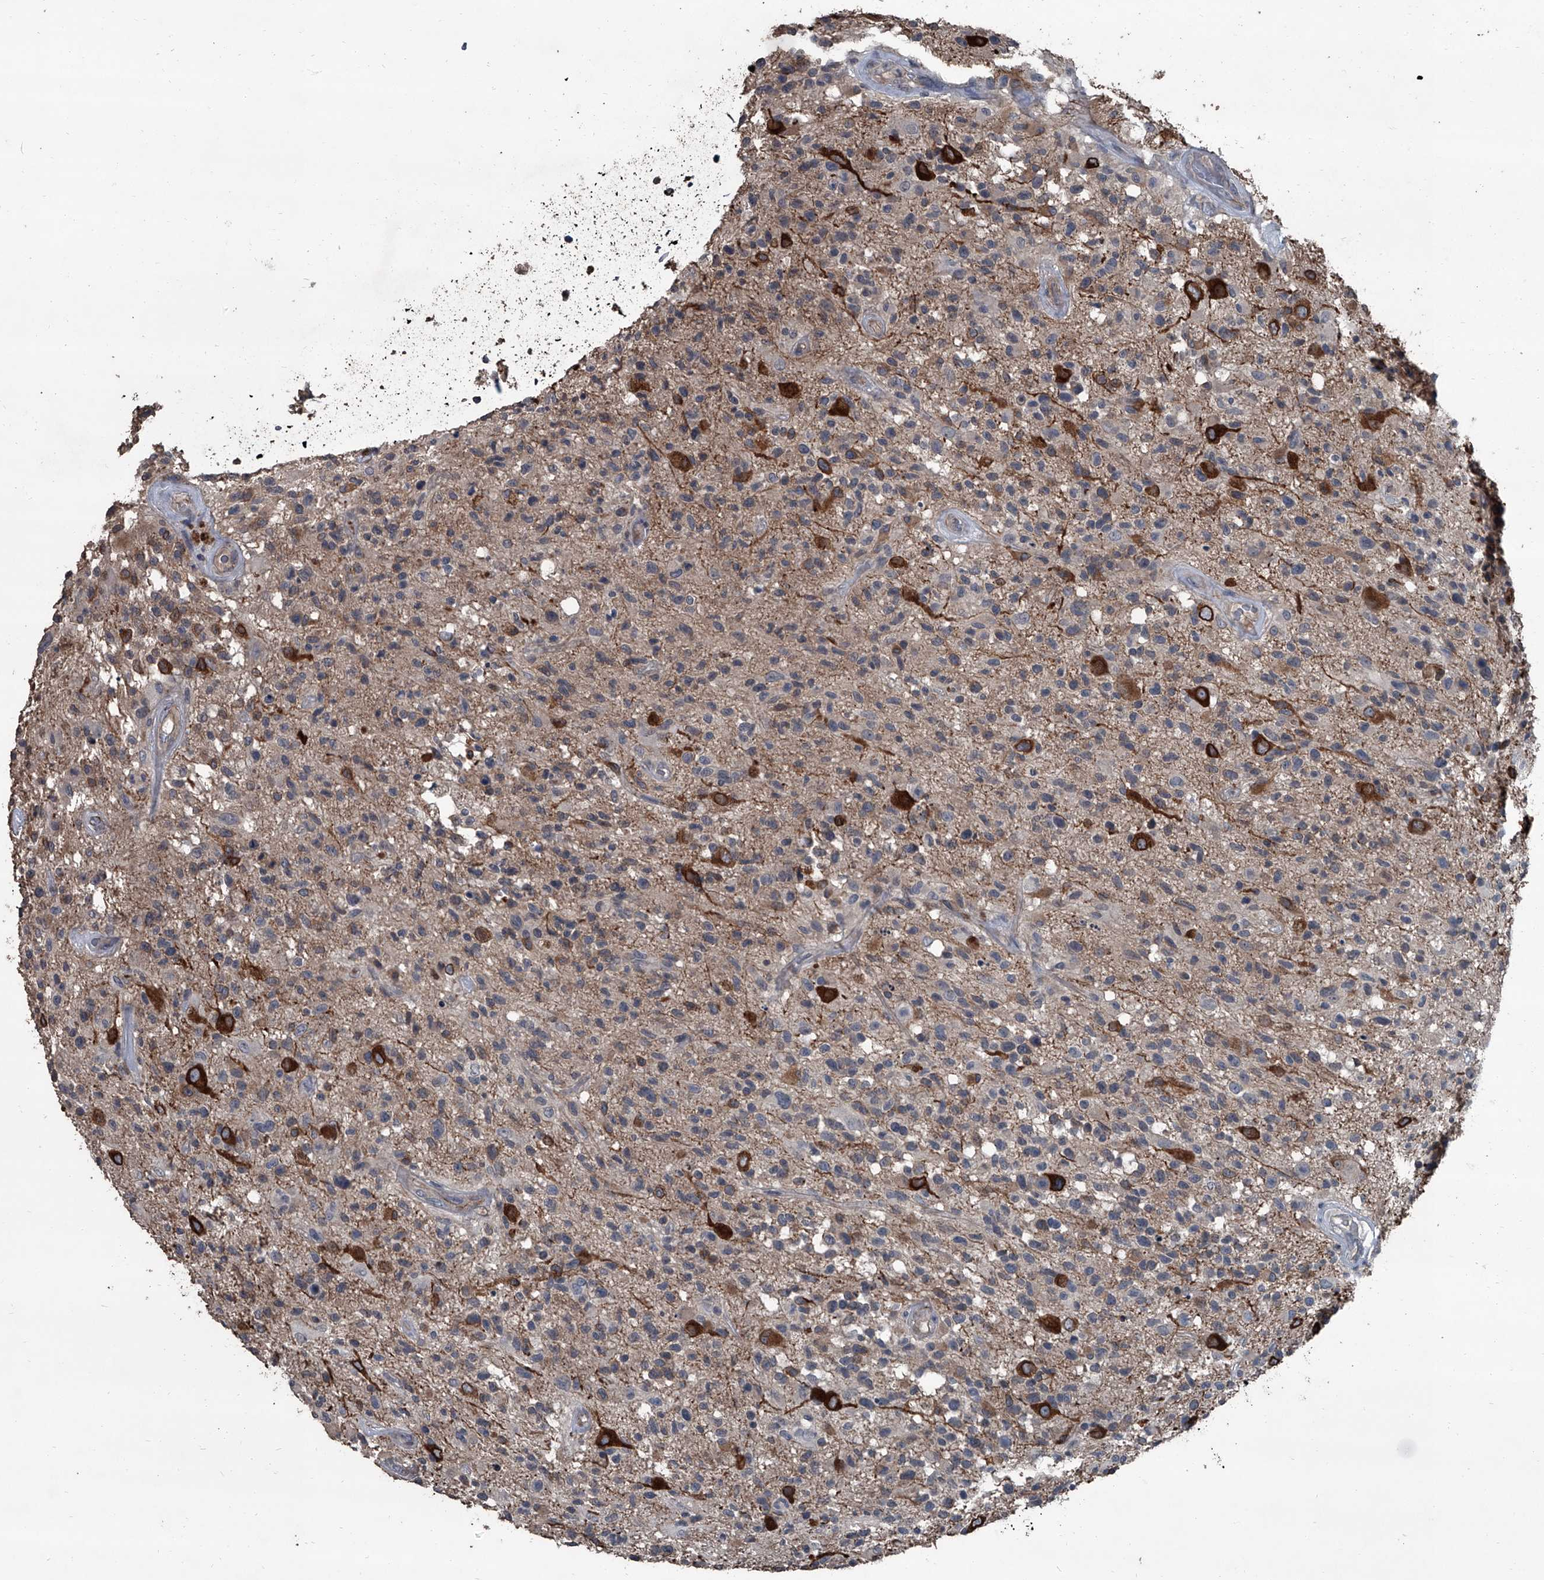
{"staining": {"intensity": "negative", "quantity": "none", "location": "none"}, "tissue": "glioma", "cell_type": "Tumor cells", "image_type": "cancer", "snomed": [{"axis": "morphology", "description": "Glioma, malignant, High grade"}, {"axis": "morphology", "description": "Glioblastoma, NOS"}, {"axis": "topography", "description": "Brain"}], "caption": "Immunohistochemistry histopathology image of glioma stained for a protein (brown), which displays no staining in tumor cells.", "gene": "OARD1", "patient": {"sex": "male", "age": 60}}